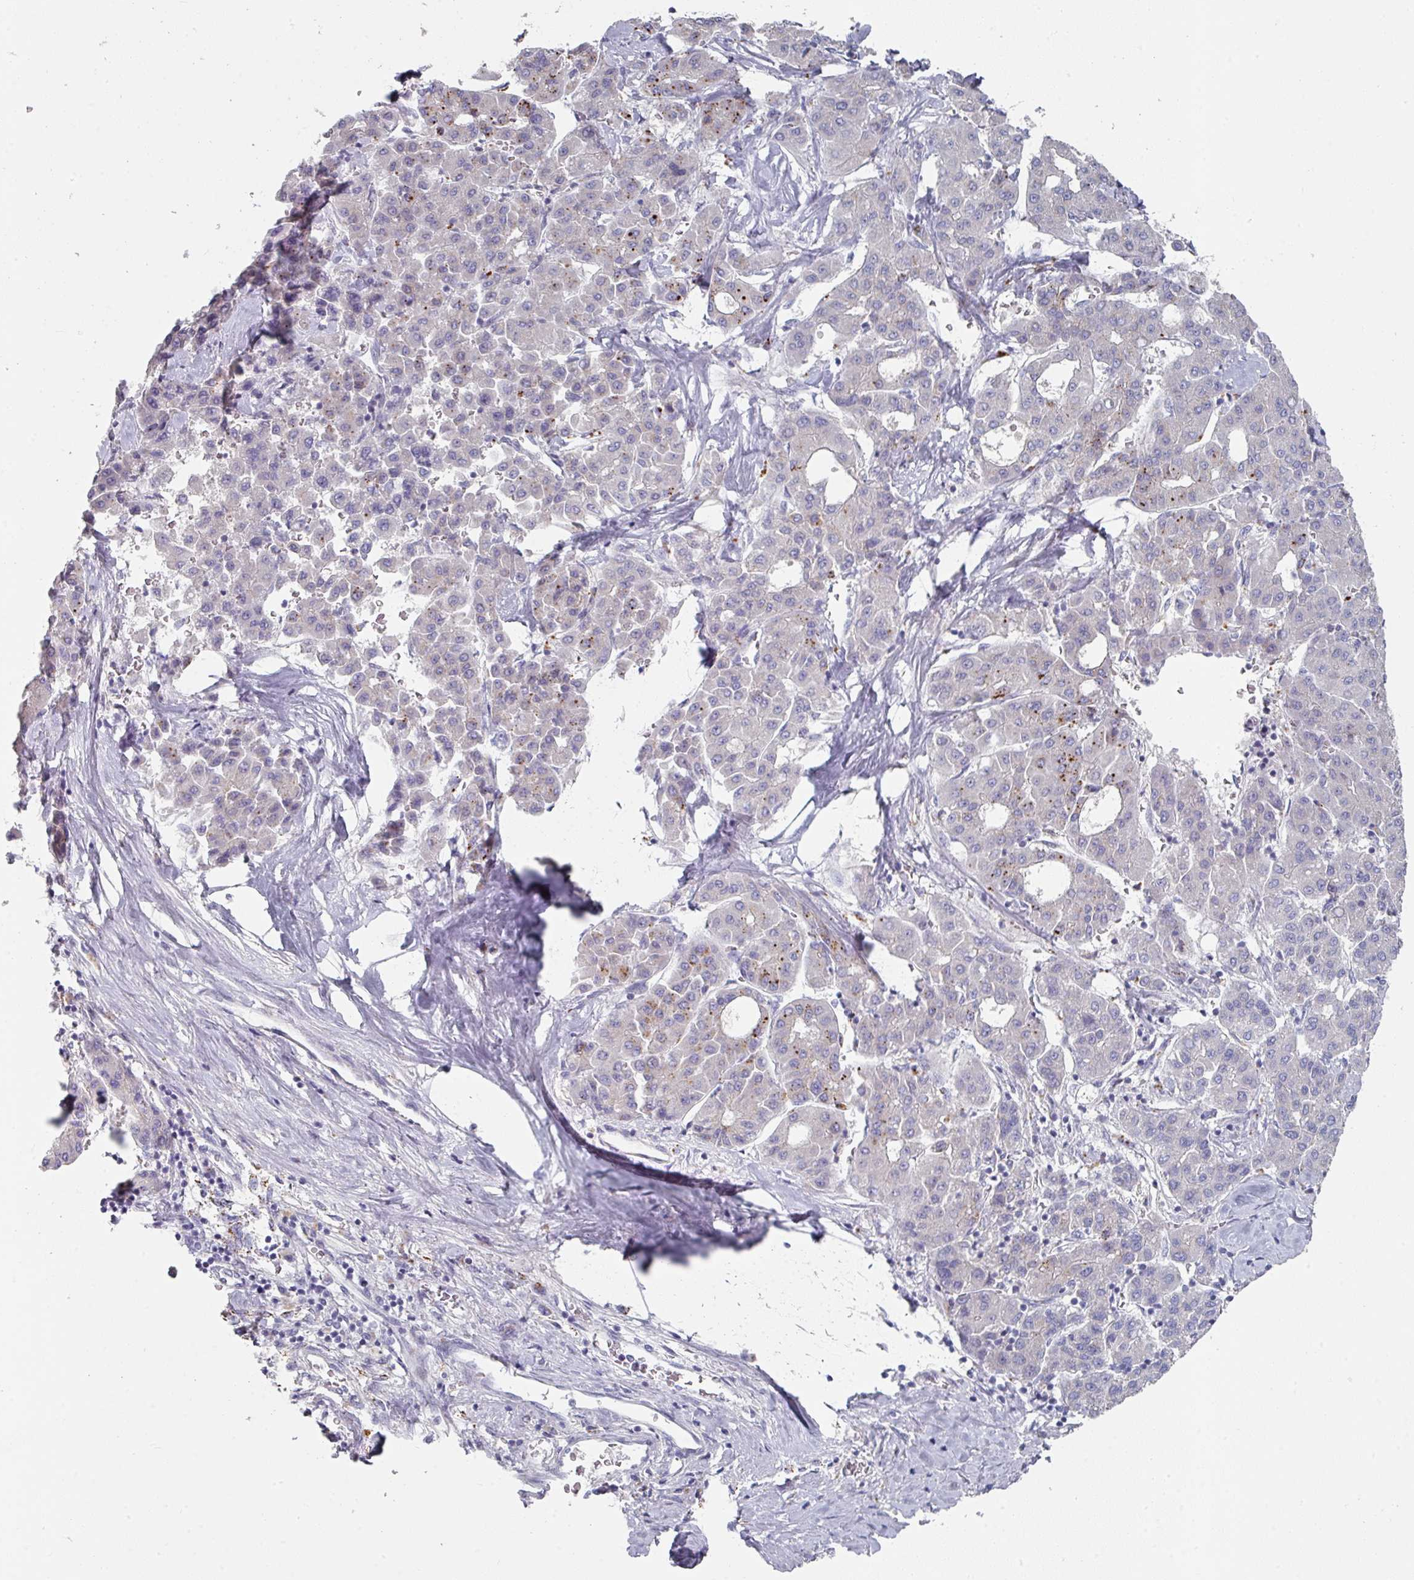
{"staining": {"intensity": "moderate", "quantity": "<25%", "location": "cytoplasmic/membranous"}, "tissue": "liver cancer", "cell_type": "Tumor cells", "image_type": "cancer", "snomed": [{"axis": "morphology", "description": "Carcinoma, Hepatocellular, NOS"}, {"axis": "topography", "description": "Liver"}], "caption": "Moderate cytoplasmic/membranous staining is present in approximately <25% of tumor cells in liver cancer (hepatocellular carcinoma).", "gene": "NT5C1A", "patient": {"sex": "male", "age": 65}}